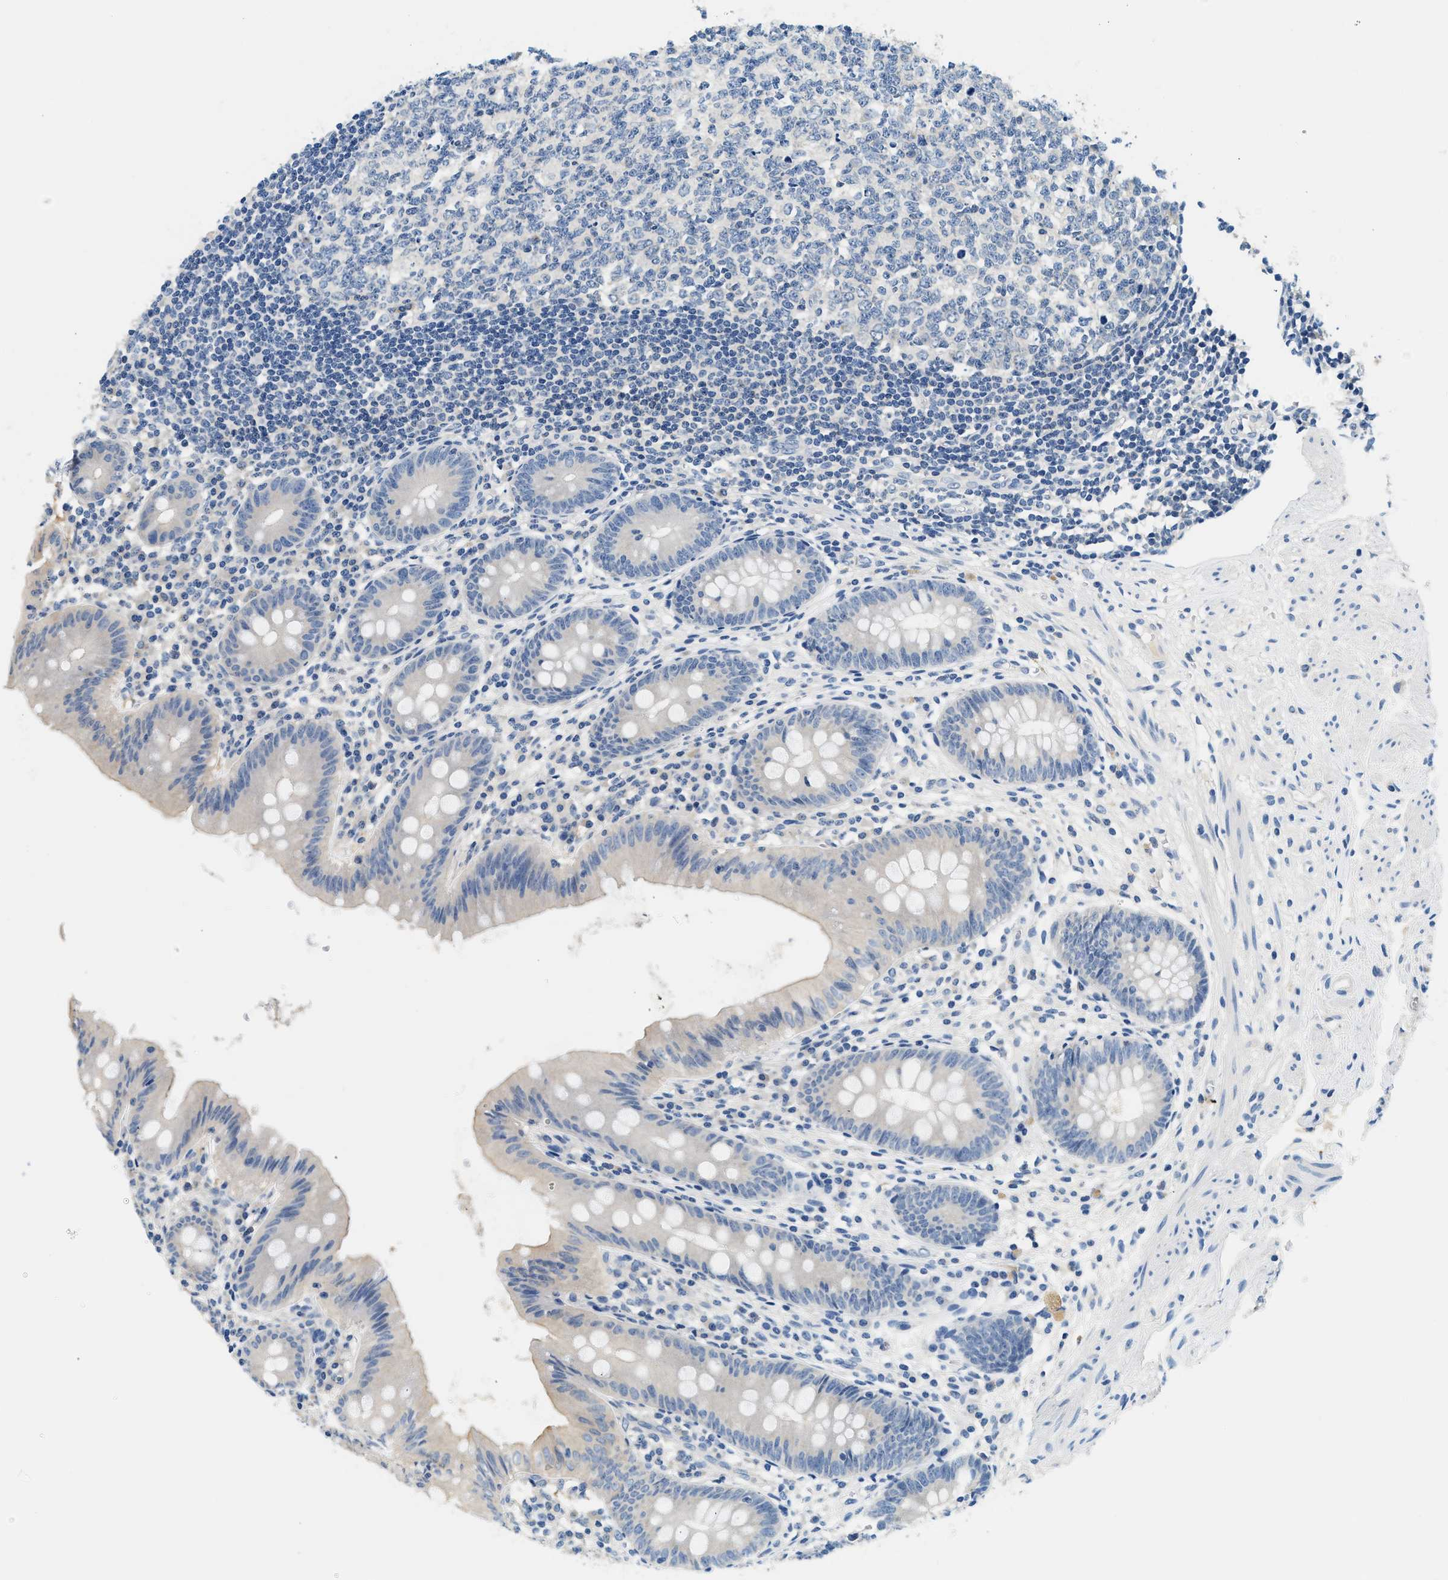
{"staining": {"intensity": "weak", "quantity": "<25%", "location": "cytoplasmic/membranous"}, "tissue": "appendix", "cell_type": "Glandular cells", "image_type": "normal", "snomed": [{"axis": "morphology", "description": "Normal tissue, NOS"}, {"axis": "topography", "description": "Appendix"}], "caption": "High power microscopy image of an immunohistochemistry photomicrograph of unremarkable appendix, revealing no significant positivity in glandular cells.", "gene": "SLC35E1", "patient": {"sex": "male", "age": 56}}